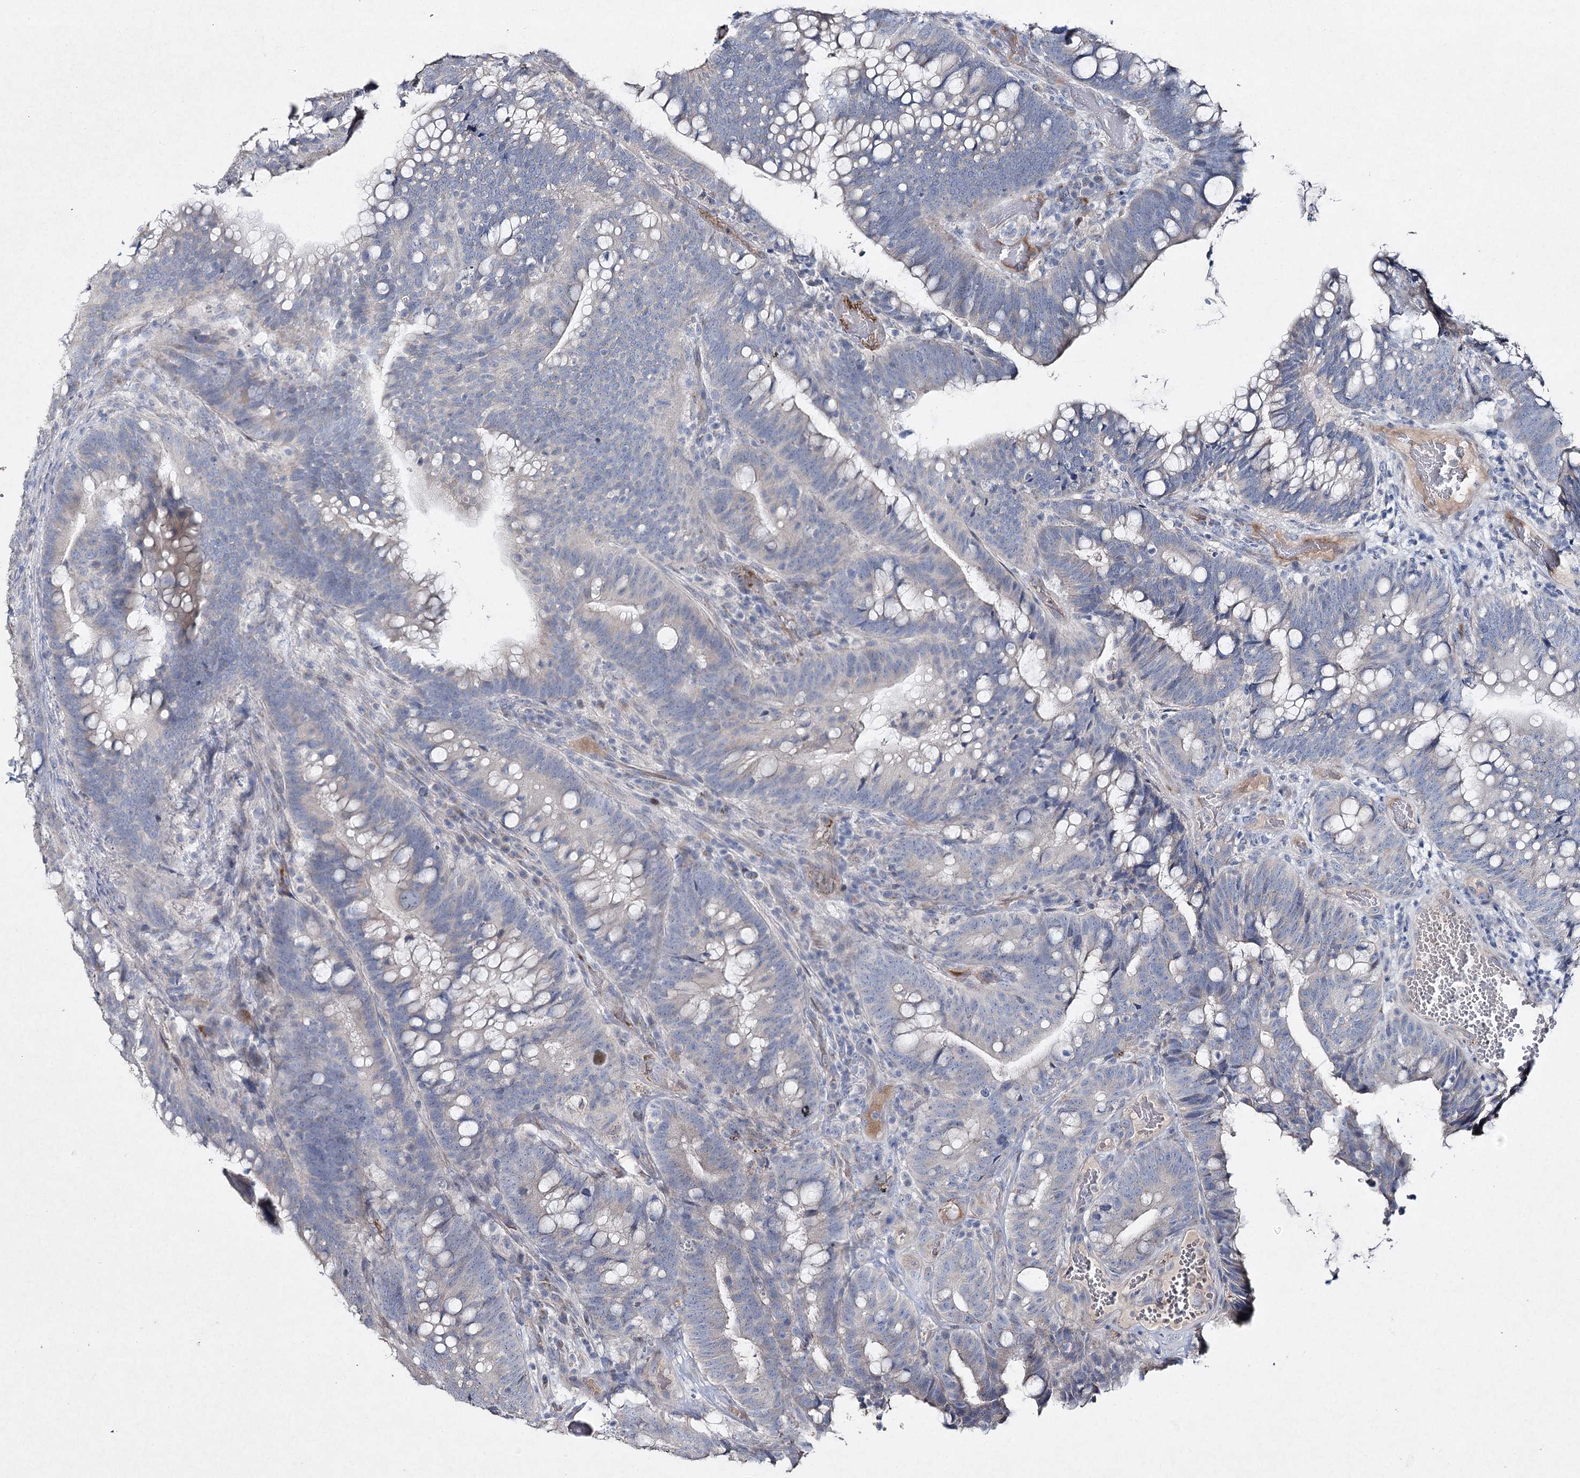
{"staining": {"intensity": "negative", "quantity": "none", "location": "none"}, "tissue": "colorectal cancer", "cell_type": "Tumor cells", "image_type": "cancer", "snomed": [{"axis": "morphology", "description": "Adenocarcinoma, NOS"}, {"axis": "topography", "description": "Colon"}], "caption": "Immunohistochemistry (IHC) of colorectal cancer (adenocarcinoma) exhibits no positivity in tumor cells.", "gene": "RFX6", "patient": {"sex": "female", "age": 66}}